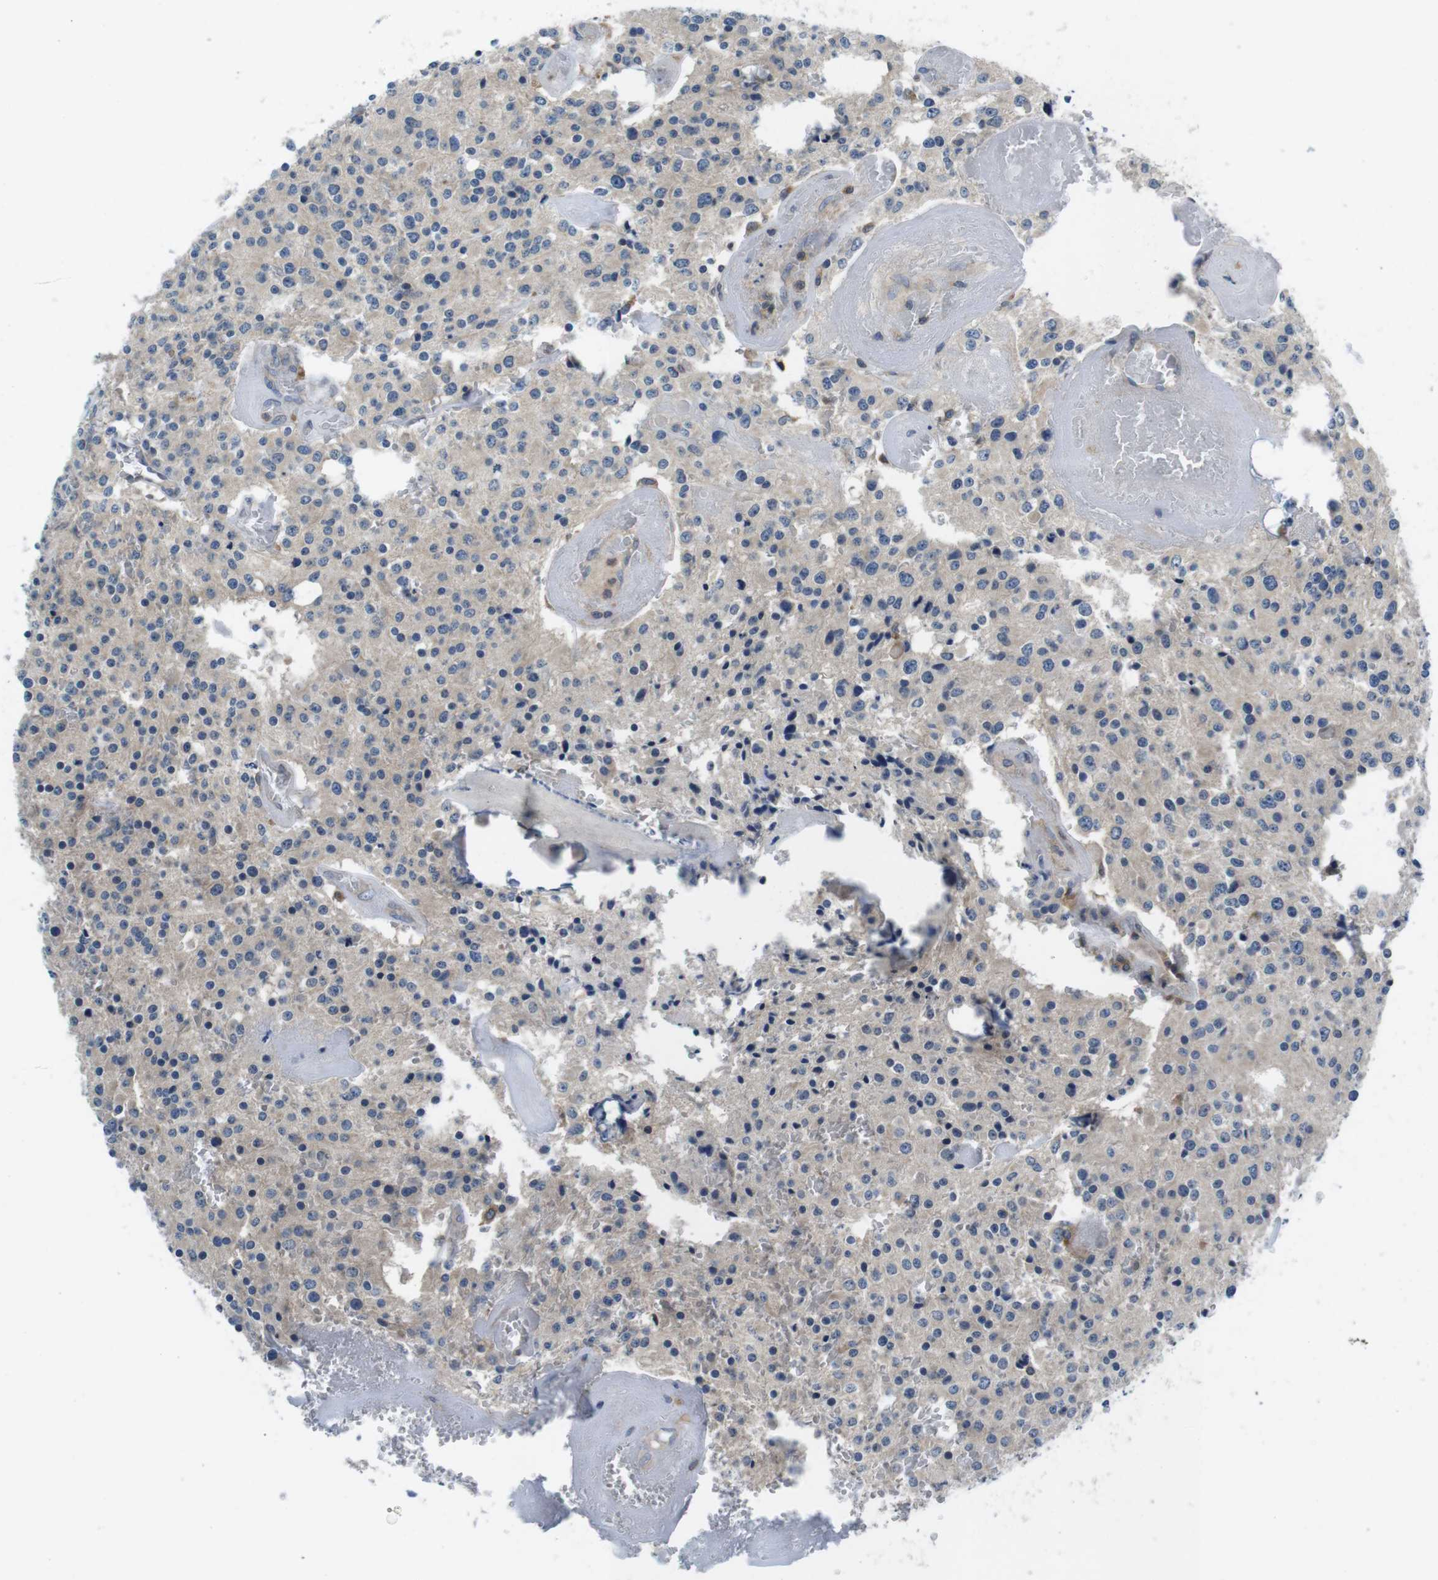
{"staining": {"intensity": "negative", "quantity": "none", "location": "none"}, "tissue": "glioma", "cell_type": "Tumor cells", "image_type": "cancer", "snomed": [{"axis": "morphology", "description": "Glioma, malignant, Low grade"}, {"axis": "topography", "description": "Brain"}], "caption": "Tumor cells are negative for brown protein staining in glioma.", "gene": "PIK3CD", "patient": {"sex": "male", "age": 58}}